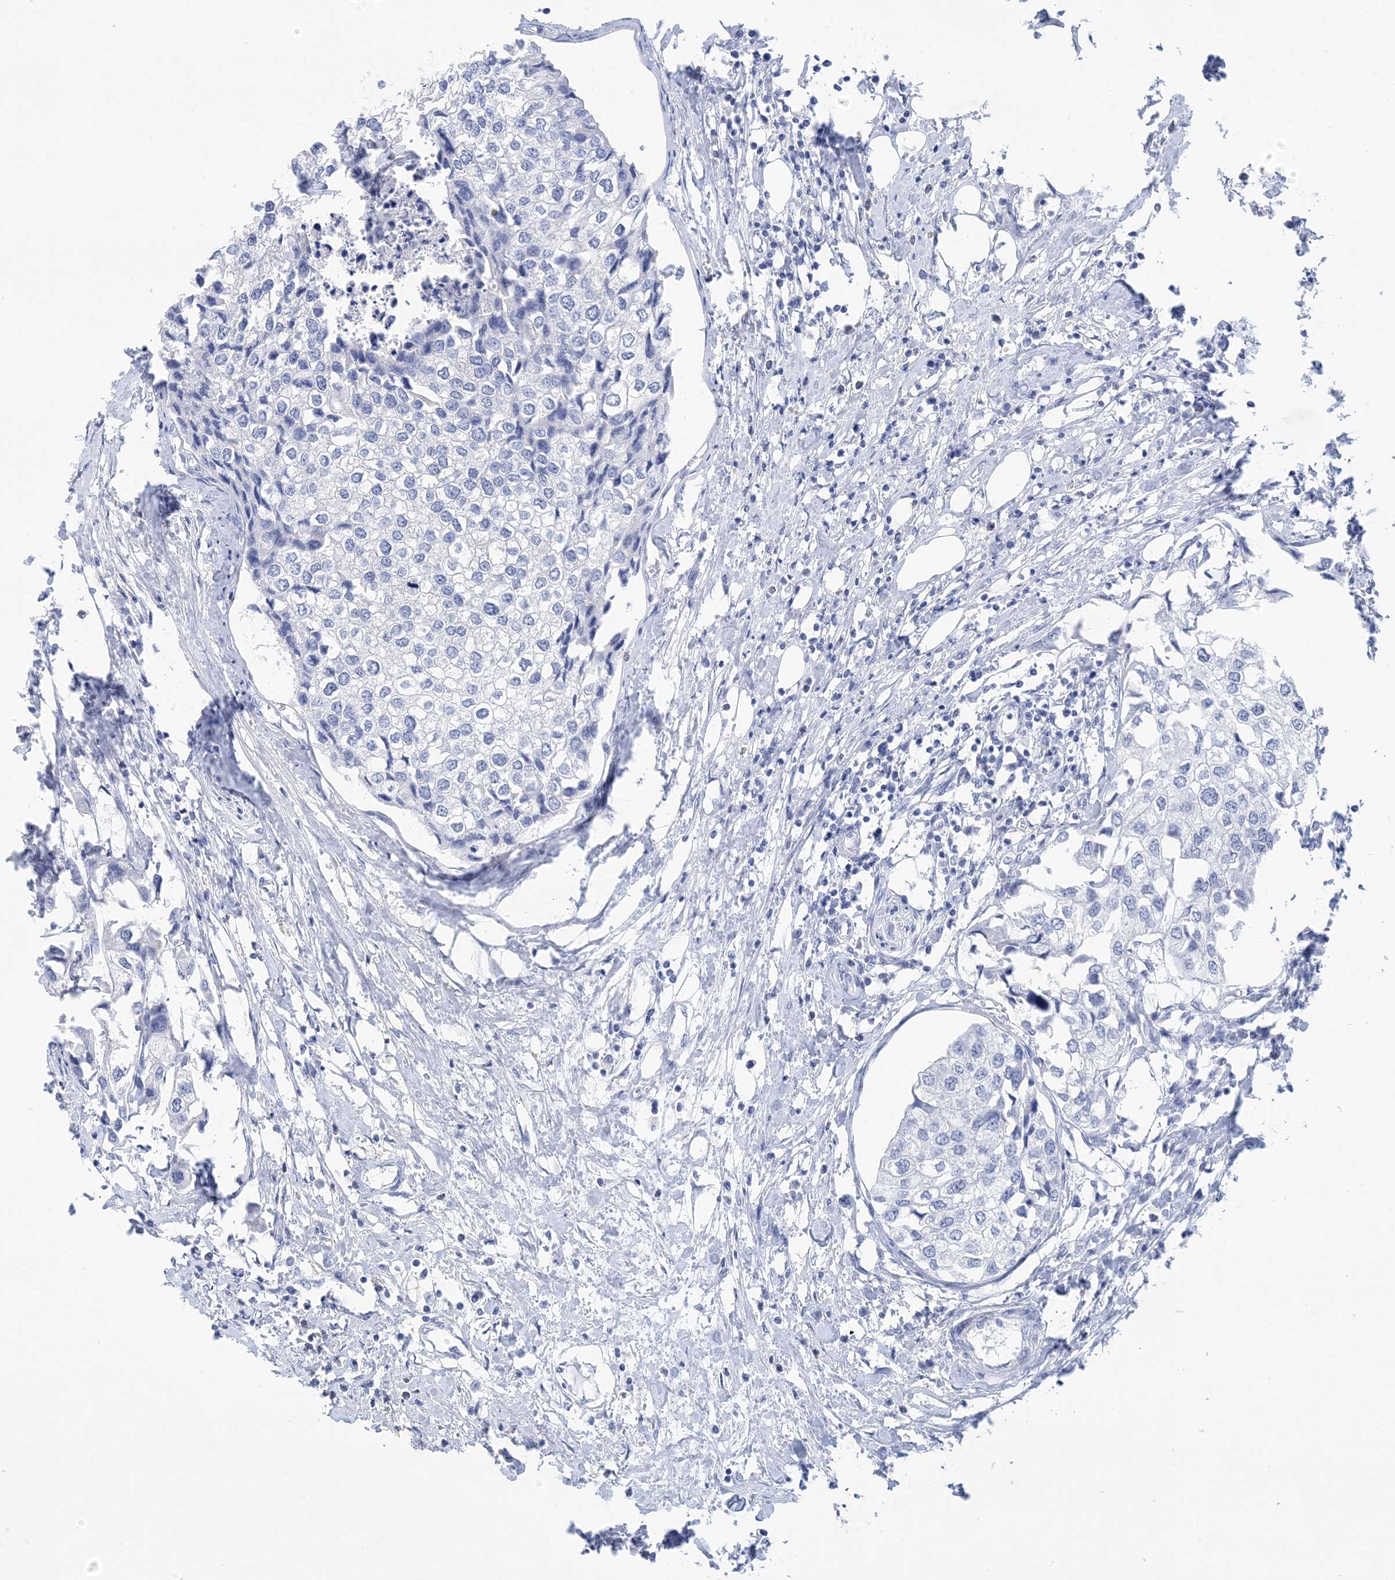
{"staining": {"intensity": "negative", "quantity": "none", "location": "none"}, "tissue": "urothelial cancer", "cell_type": "Tumor cells", "image_type": "cancer", "snomed": [{"axis": "morphology", "description": "Urothelial carcinoma, High grade"}, {"axis": "topography", "description": "Urinary bladder"}], "caption": "A photomicrograph of human urothelial cancer is negative for staining in tumor cells. The staining was performed using DAB (3,3'-diaminobenzidine) to visualize the protein expression in brown, while the nuclei were stained in blue with hematoxylin (Magnification: 20x).", "gene": "SH3YL1", "patient": {"sex": "male", "age": 64}}